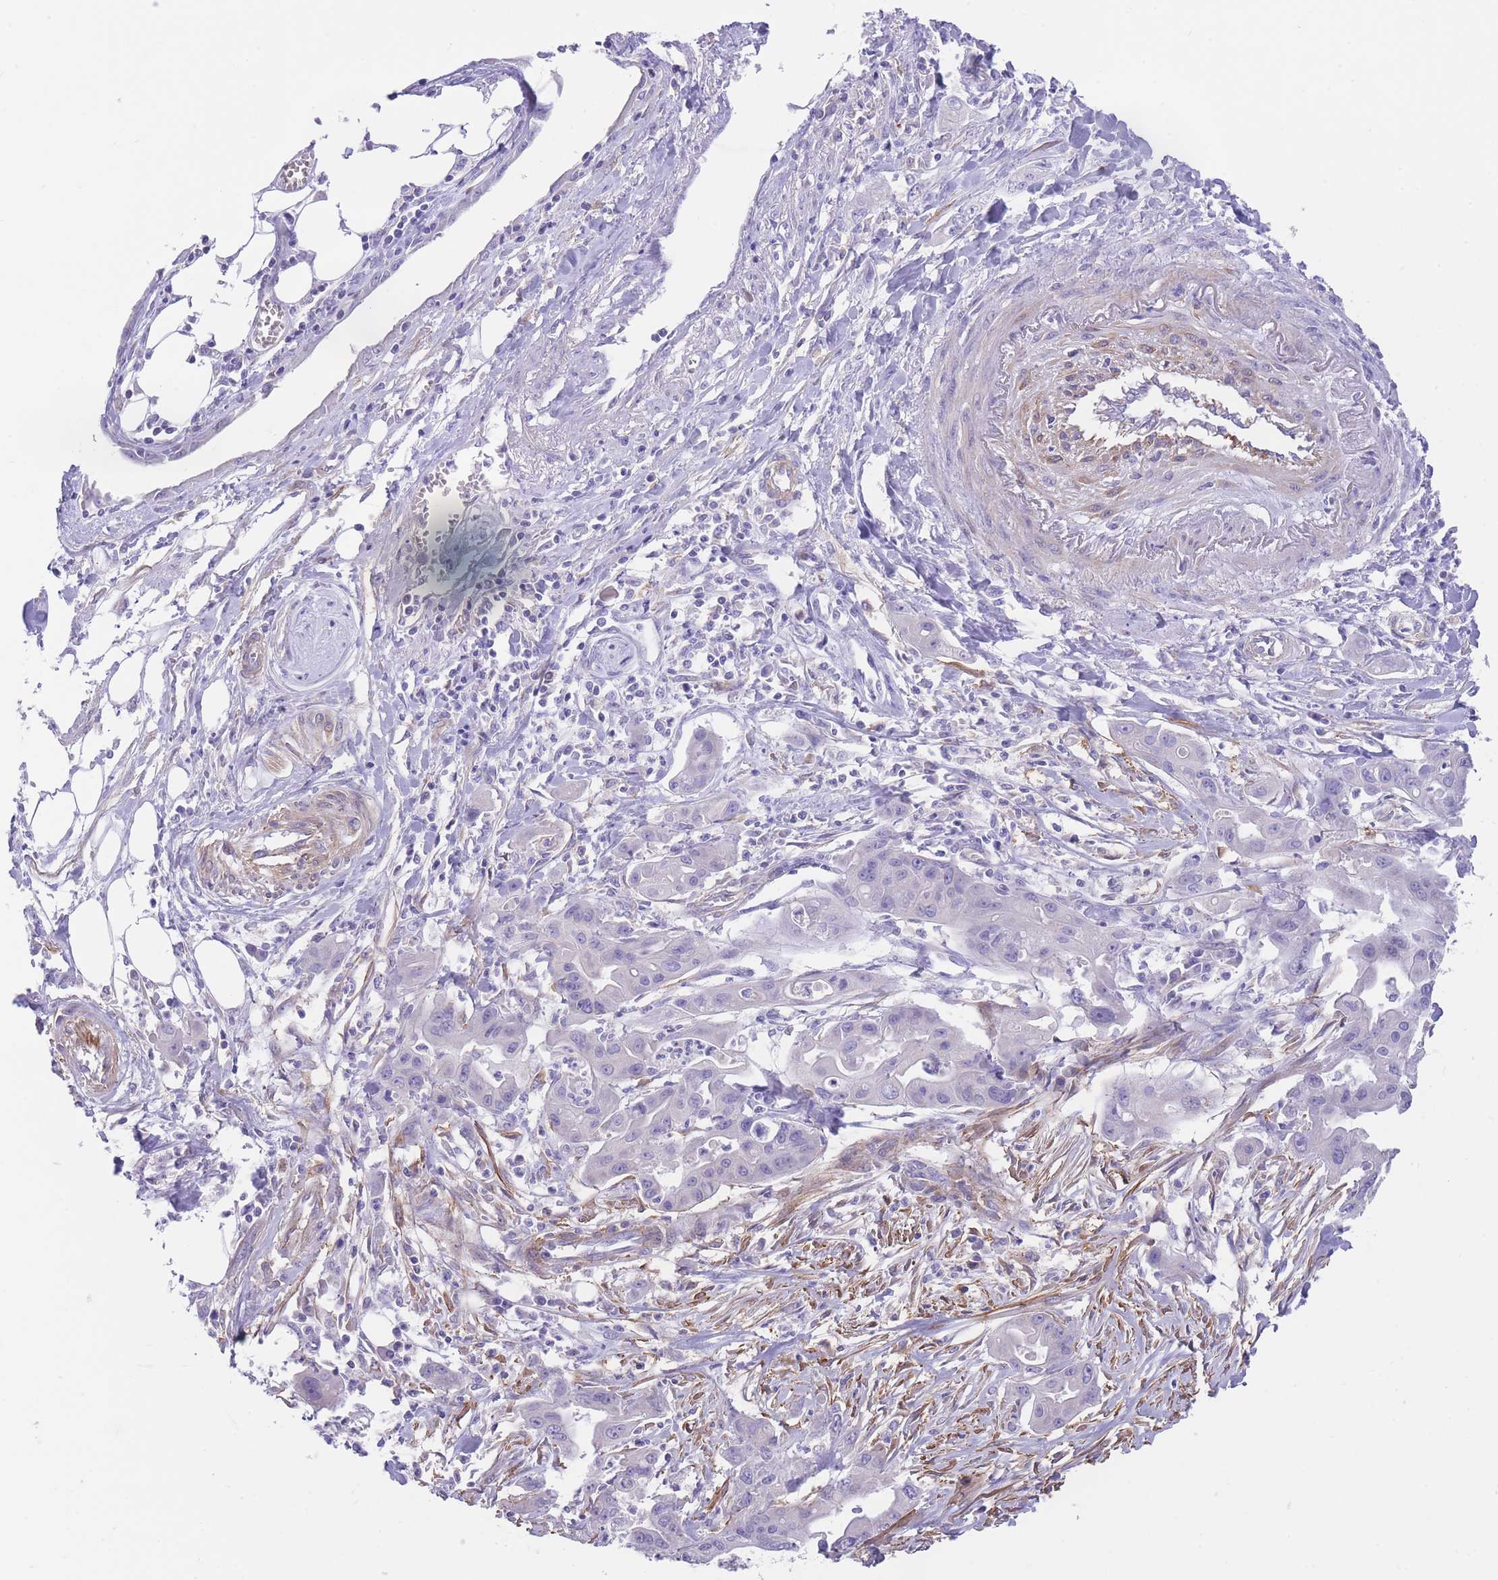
{"staining": {"intensity": "negative", "quantity": "none", "location": "none"}, "tissue": "ovarian cancer", "cell_type": "Tumor cells", "image_type": "cancer", "snomed": [{"axis": "morphology", "description": "Cystadenocarcinoma, mucinous, NOS"}, {"axis": "topography", "description": "Ovary"}], "caption": "A histopathology image of mucinous cystadenocarcinoma (ovarian) stained for a protein shows no brown staining in tumor cells.", "gene": "LDB3", "patient": {"sex": "female", "age": 70}}